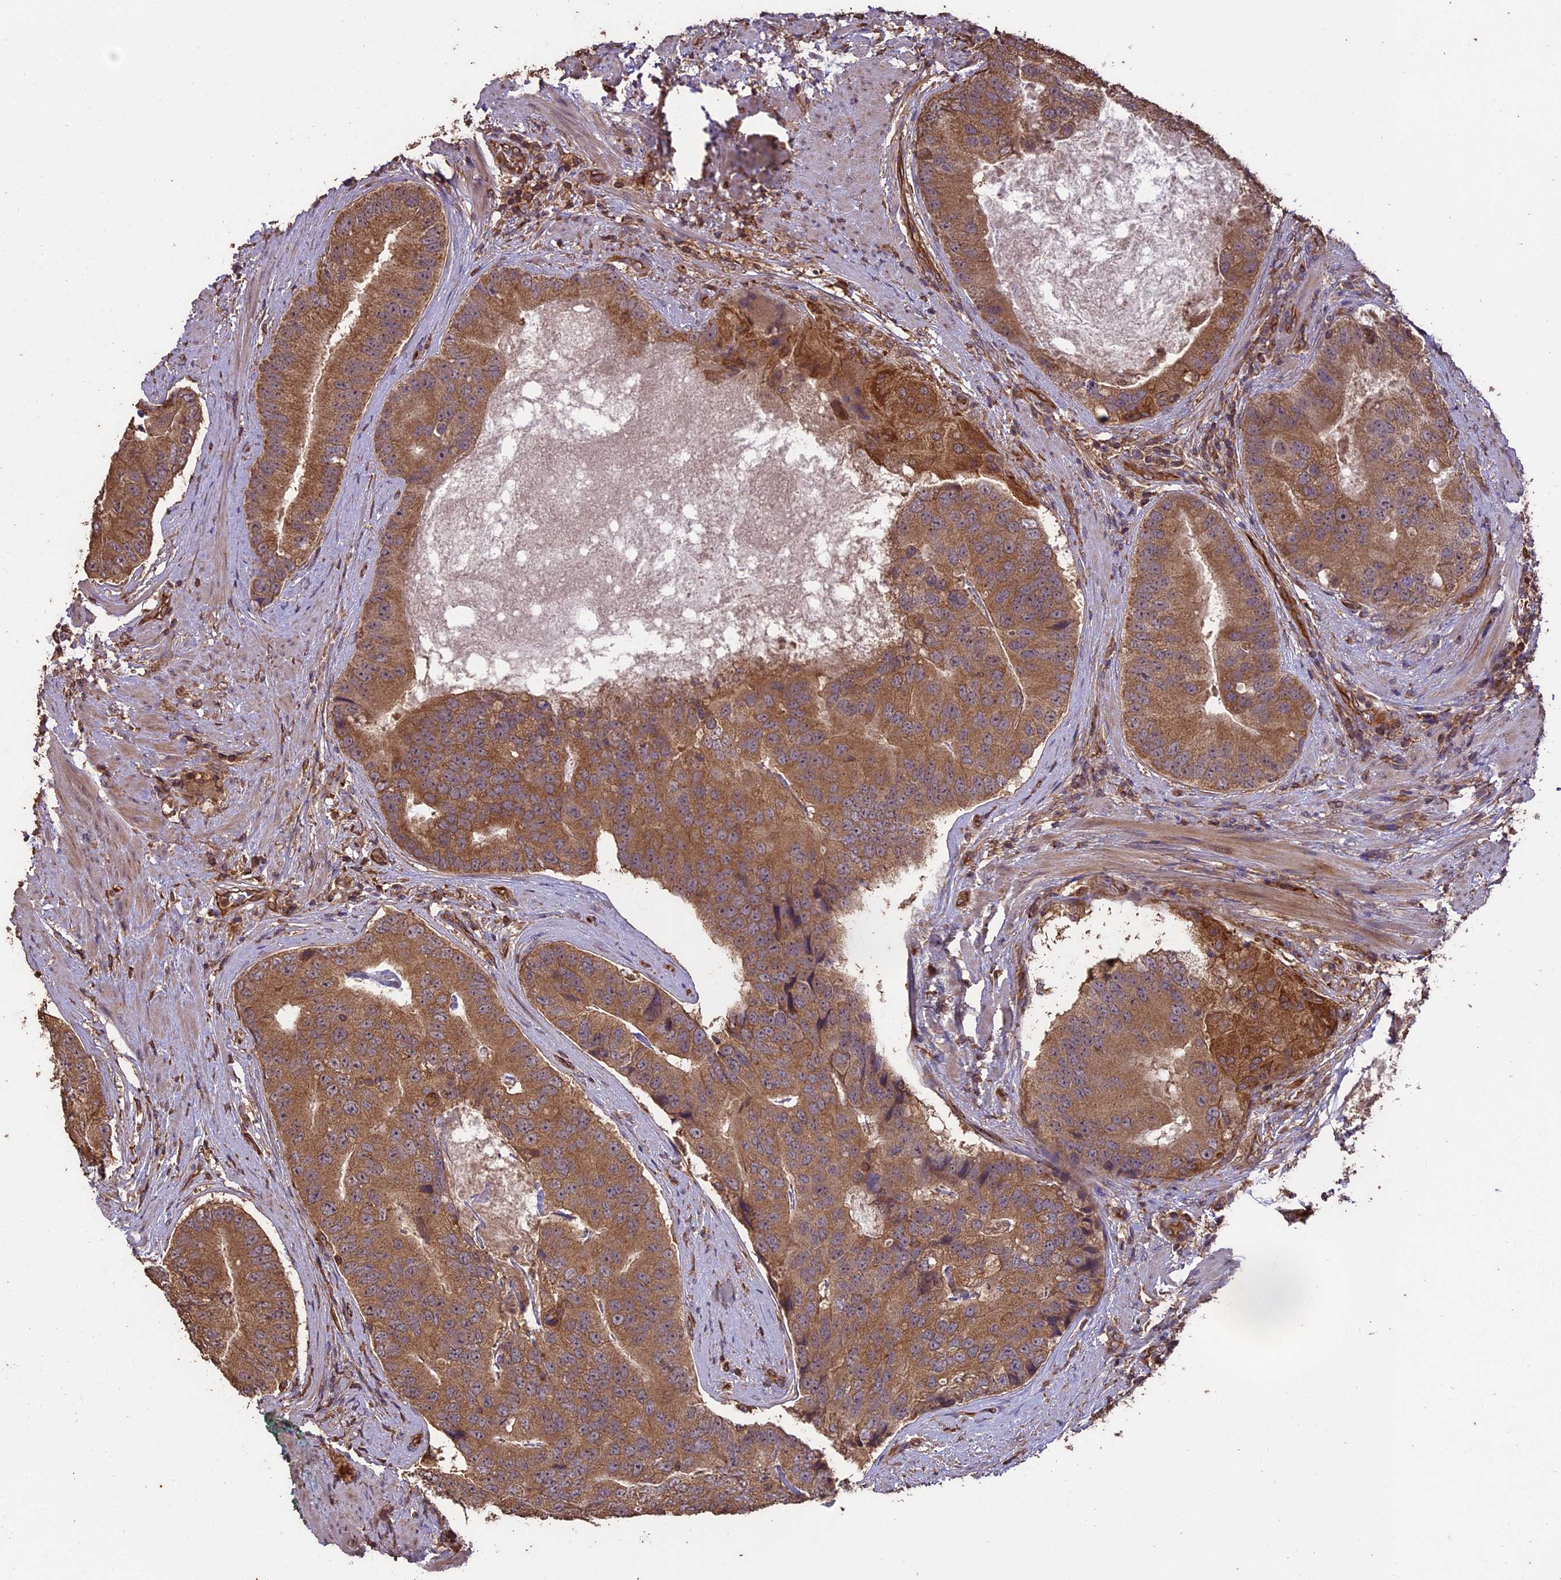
{"staining": {"intensity": "moderate", "quantity": ">75%", "location": "cytoplasmic/membranous"}, "tissue": "prostate cancer", "cell_type": "Tumor cells", "image_type": "cancer", "snomed": [{"axis": "morphology", "description": "Adenocarcinoma, High grade"}, {"axis": "topography", "description": "Prostate"}], "caption": "There is medium levels of moderate cytoplasmic/membranous expression in tumor cells of high-grade adenocarcinoma (prostate), as demonstrated by immunohistochemical staining (brown color).", "gene": "TTLL10", "patient": {"sex": "male", "age": 70}}